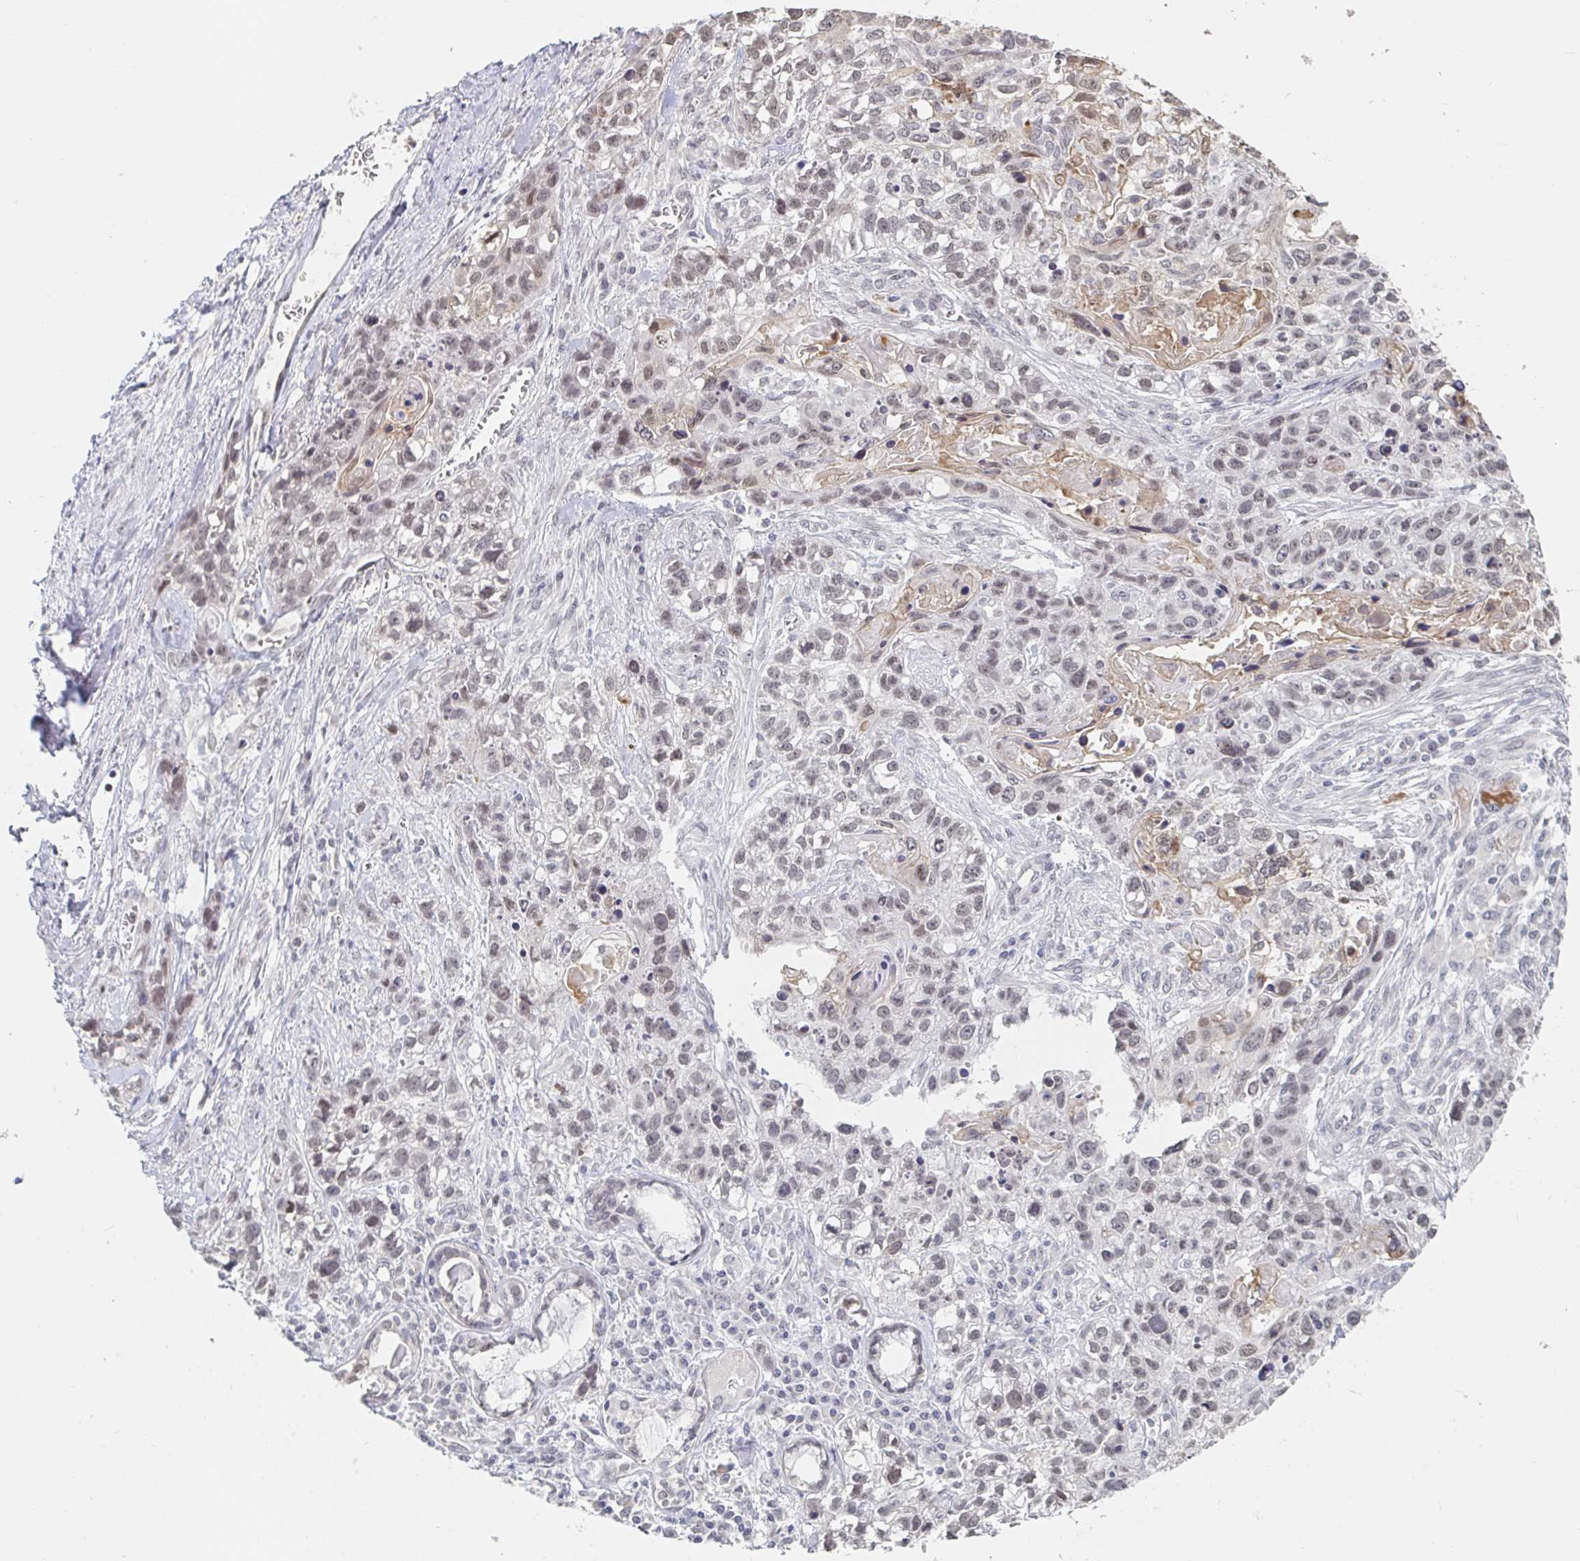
{"staining": {"intensity": "weak", "quantity": "<25%", "location": "nuclear"}, "tissue": "lung cancer", "cell_type": "Tumor cells", "image_type": "cancer", "snomed": [{"axis": "morphology", "description": "Squamous cell carcinoma, NOS"}, {"axis": "topography", "description": "Lung"}], "caption": "This is an immunohistochemistry histopathology image of human lung cancer (squamous cell carcinoma). There is no staining in tumor cells.", "gene": "CHD2", "patient": {"sex": "male", "age": 74}}